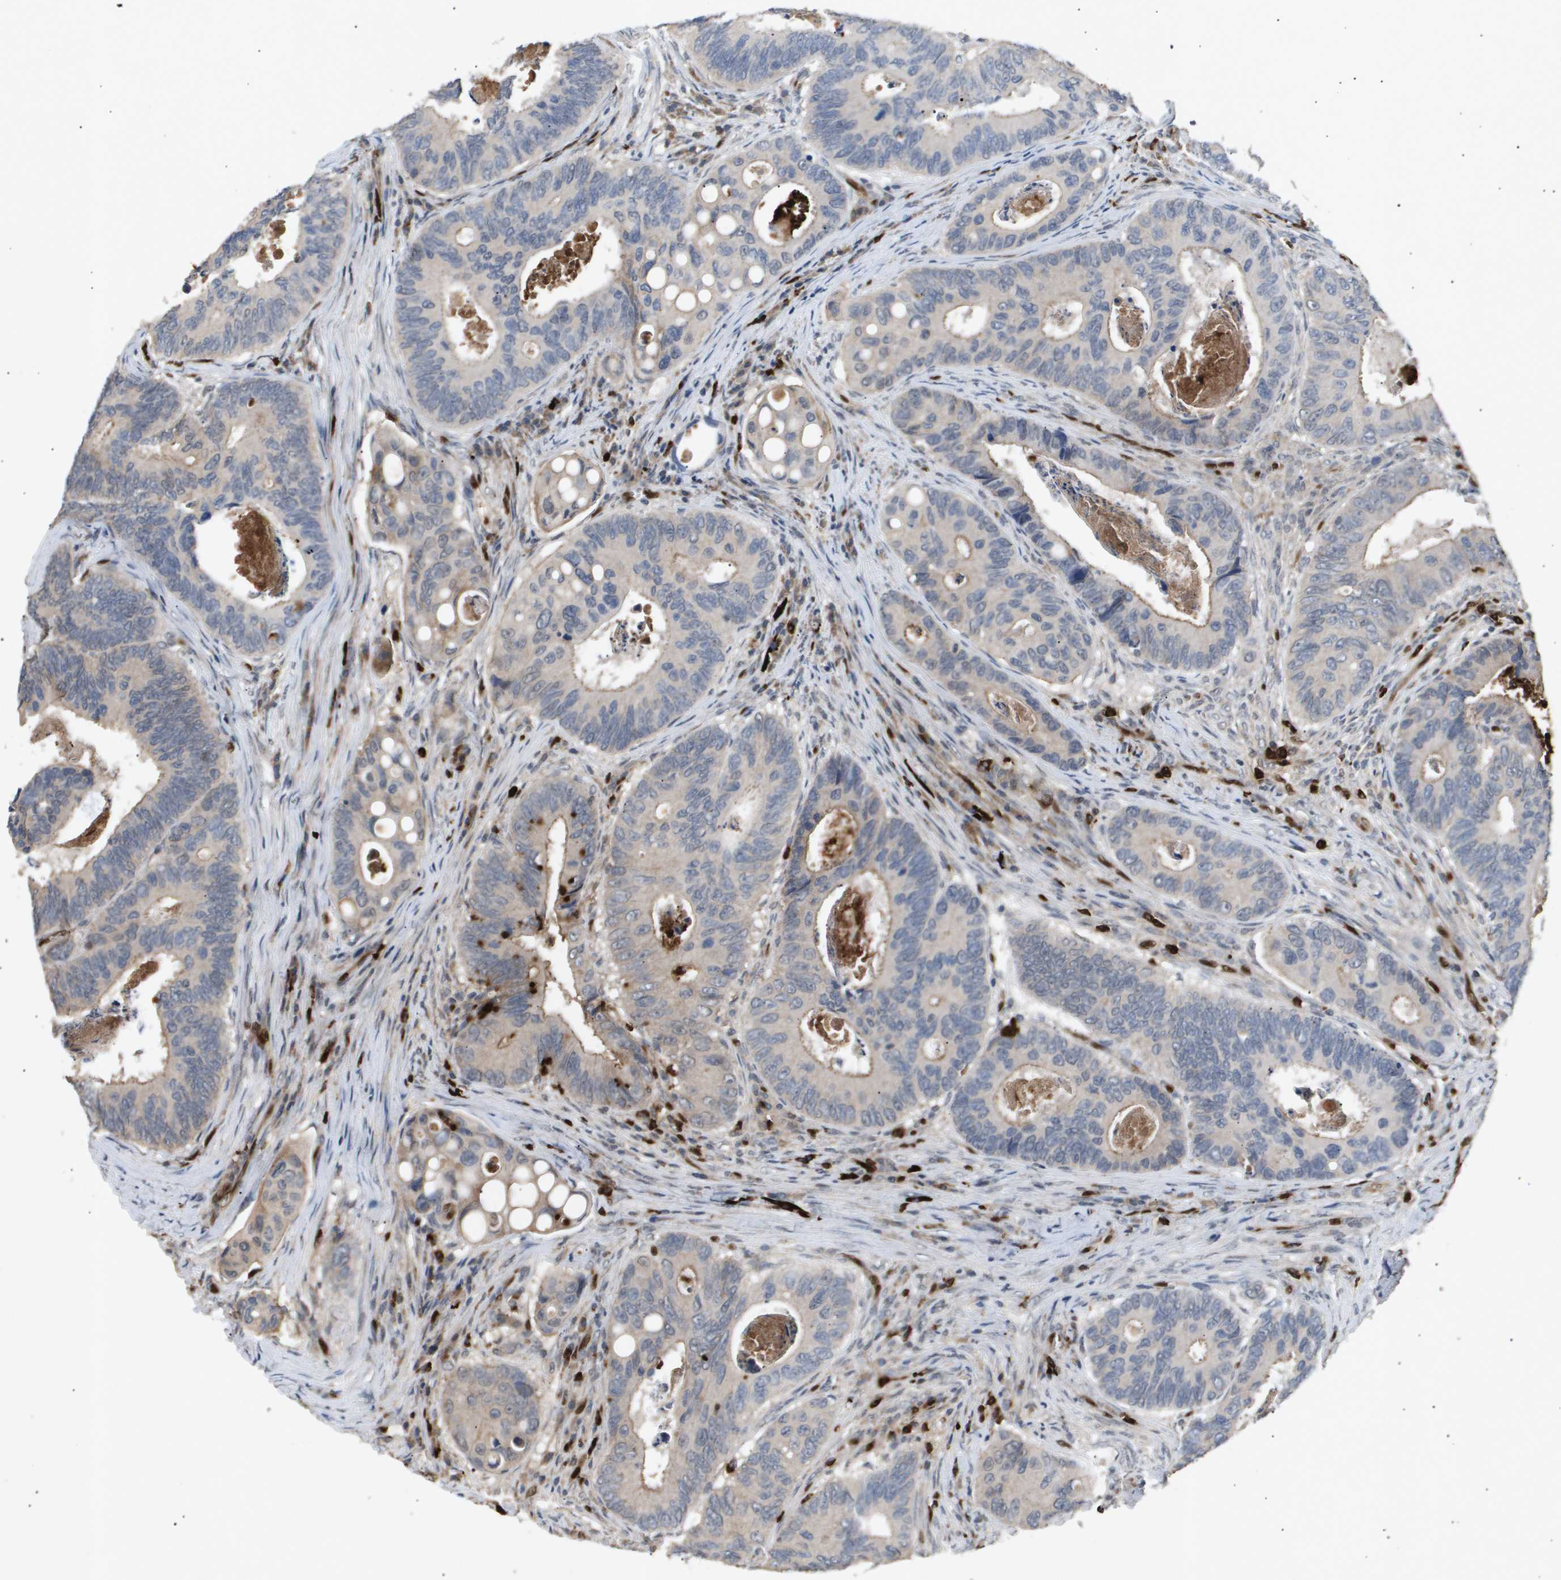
{"staining": {"intensity": "weak", "quantity": "<25%", "location": "cytoplasmic/membranous"}, "tissue": "colorectal cancer", "cell_type": "Tumor cells", "image_type": "cancer", "snomed": [{"axis": "morphology", "description": "Inflammation, NOS"}, {"axis": "morphology", "description": "Adenocarcinoma, NOS"}, {"axis": "topography", "description": "Colon"}], "caption": "The image demonstrates no significant staining in tumor cells of colorectal cancer (adenocarcinoma).", "gene": "ERG", "patient": {"sex": "male", "age": 72}}